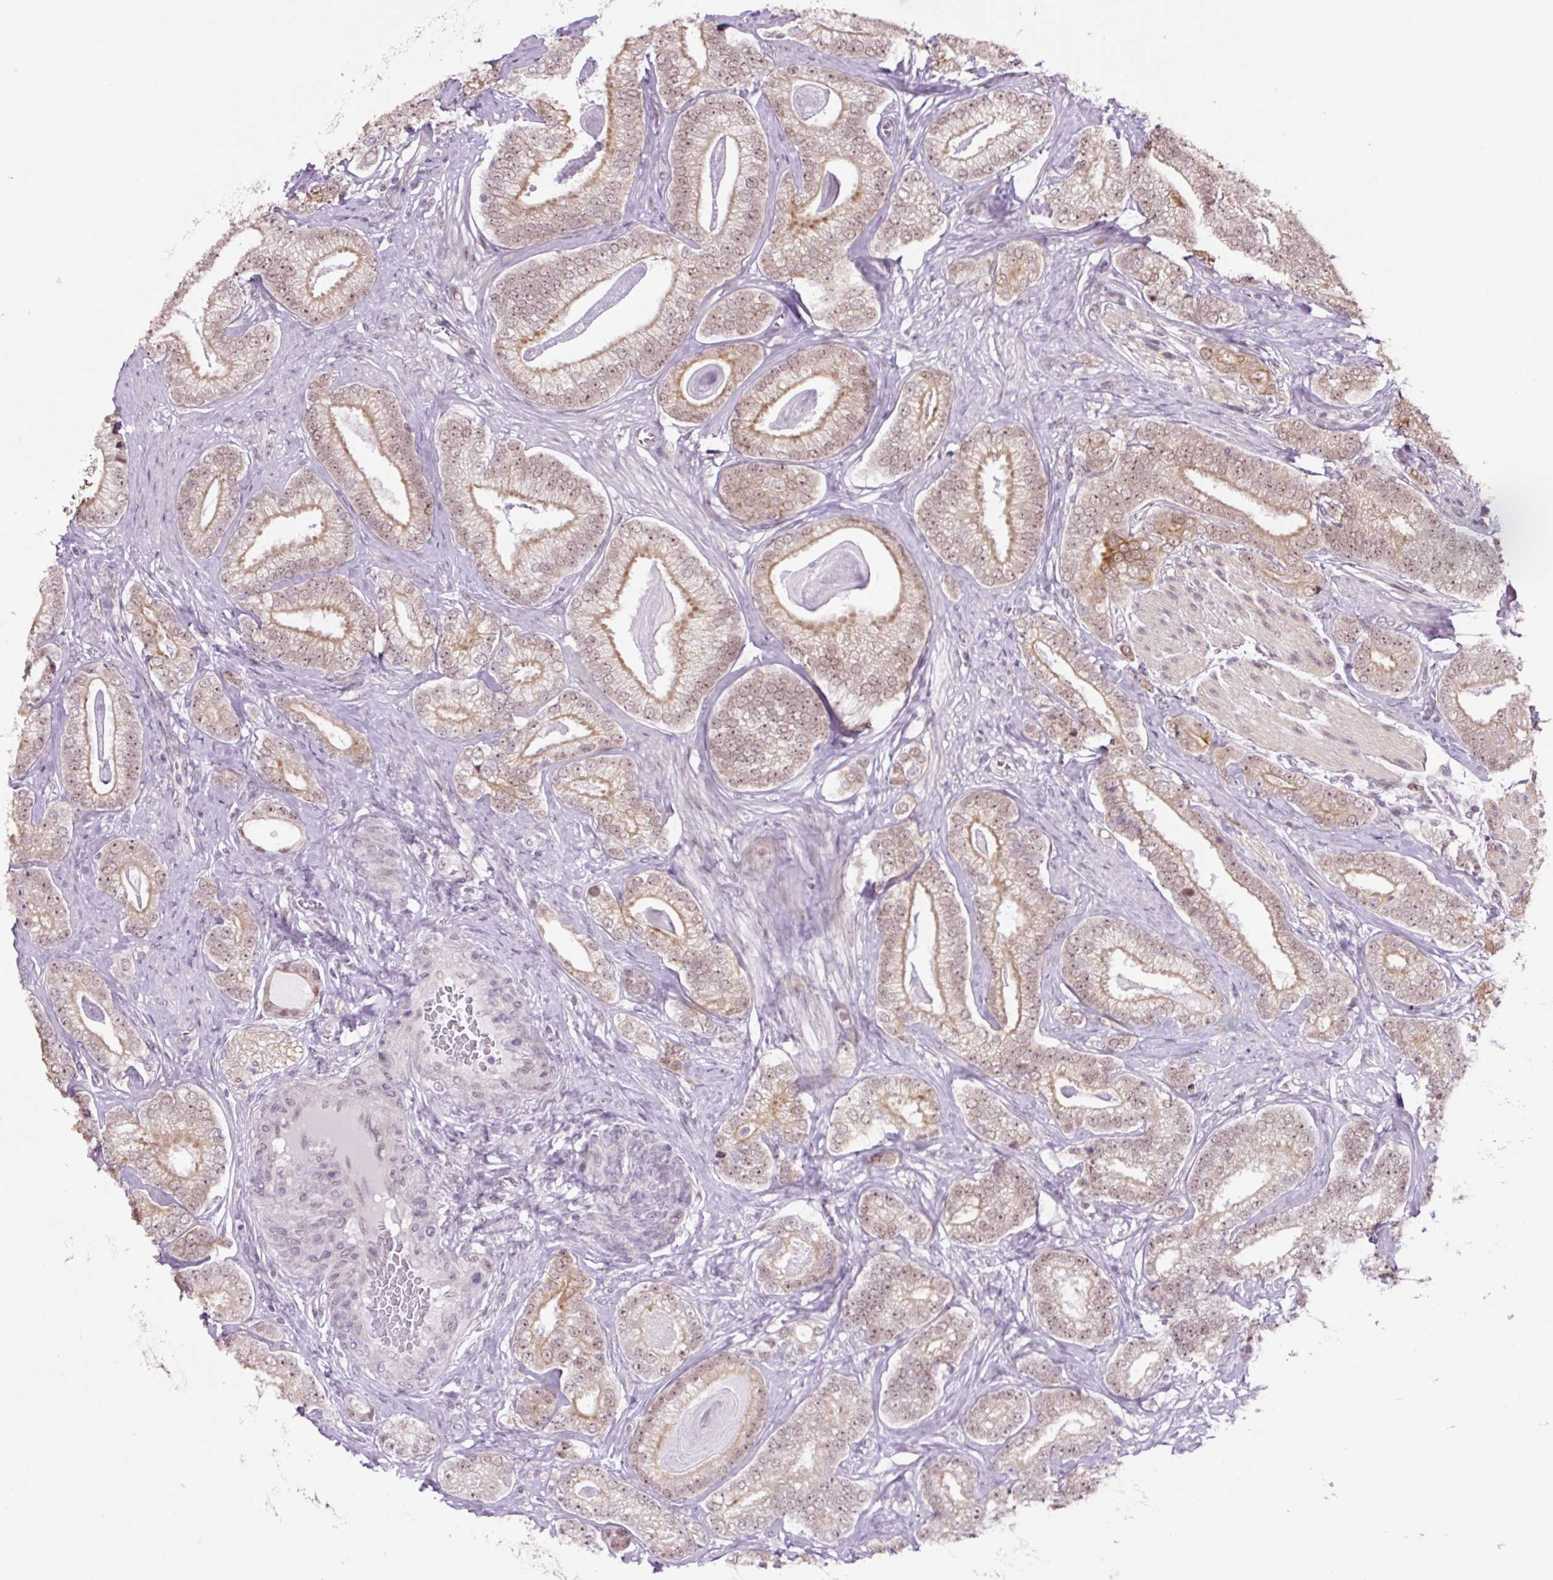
{"staining": {"intensity": "weak", "quantity": ">75%", "location": "cytoplasmic/membranous,nuclear"}, "tissue": "prostate cancer", "cell_type": "Tumor cells", "image_type": "cancer", "snomed": [{"axis": "morphology", "description": "Adenocarcinoma, Low grade"}, {"axis": "topography", "description": "Prostate"}], "caption": "Adenocarcinoma (low-grade) (prostate) tissue demonstrates weak cytoplasmic/membranous and nuclear staining in about >75% of tumor cells The staining was performed using DAB, with brown indicating positive protein expression. Nuclei are stained blue with hematoxylin.", "gene": "TAF1A", "patient": {"sex": "male", "age": 63}}